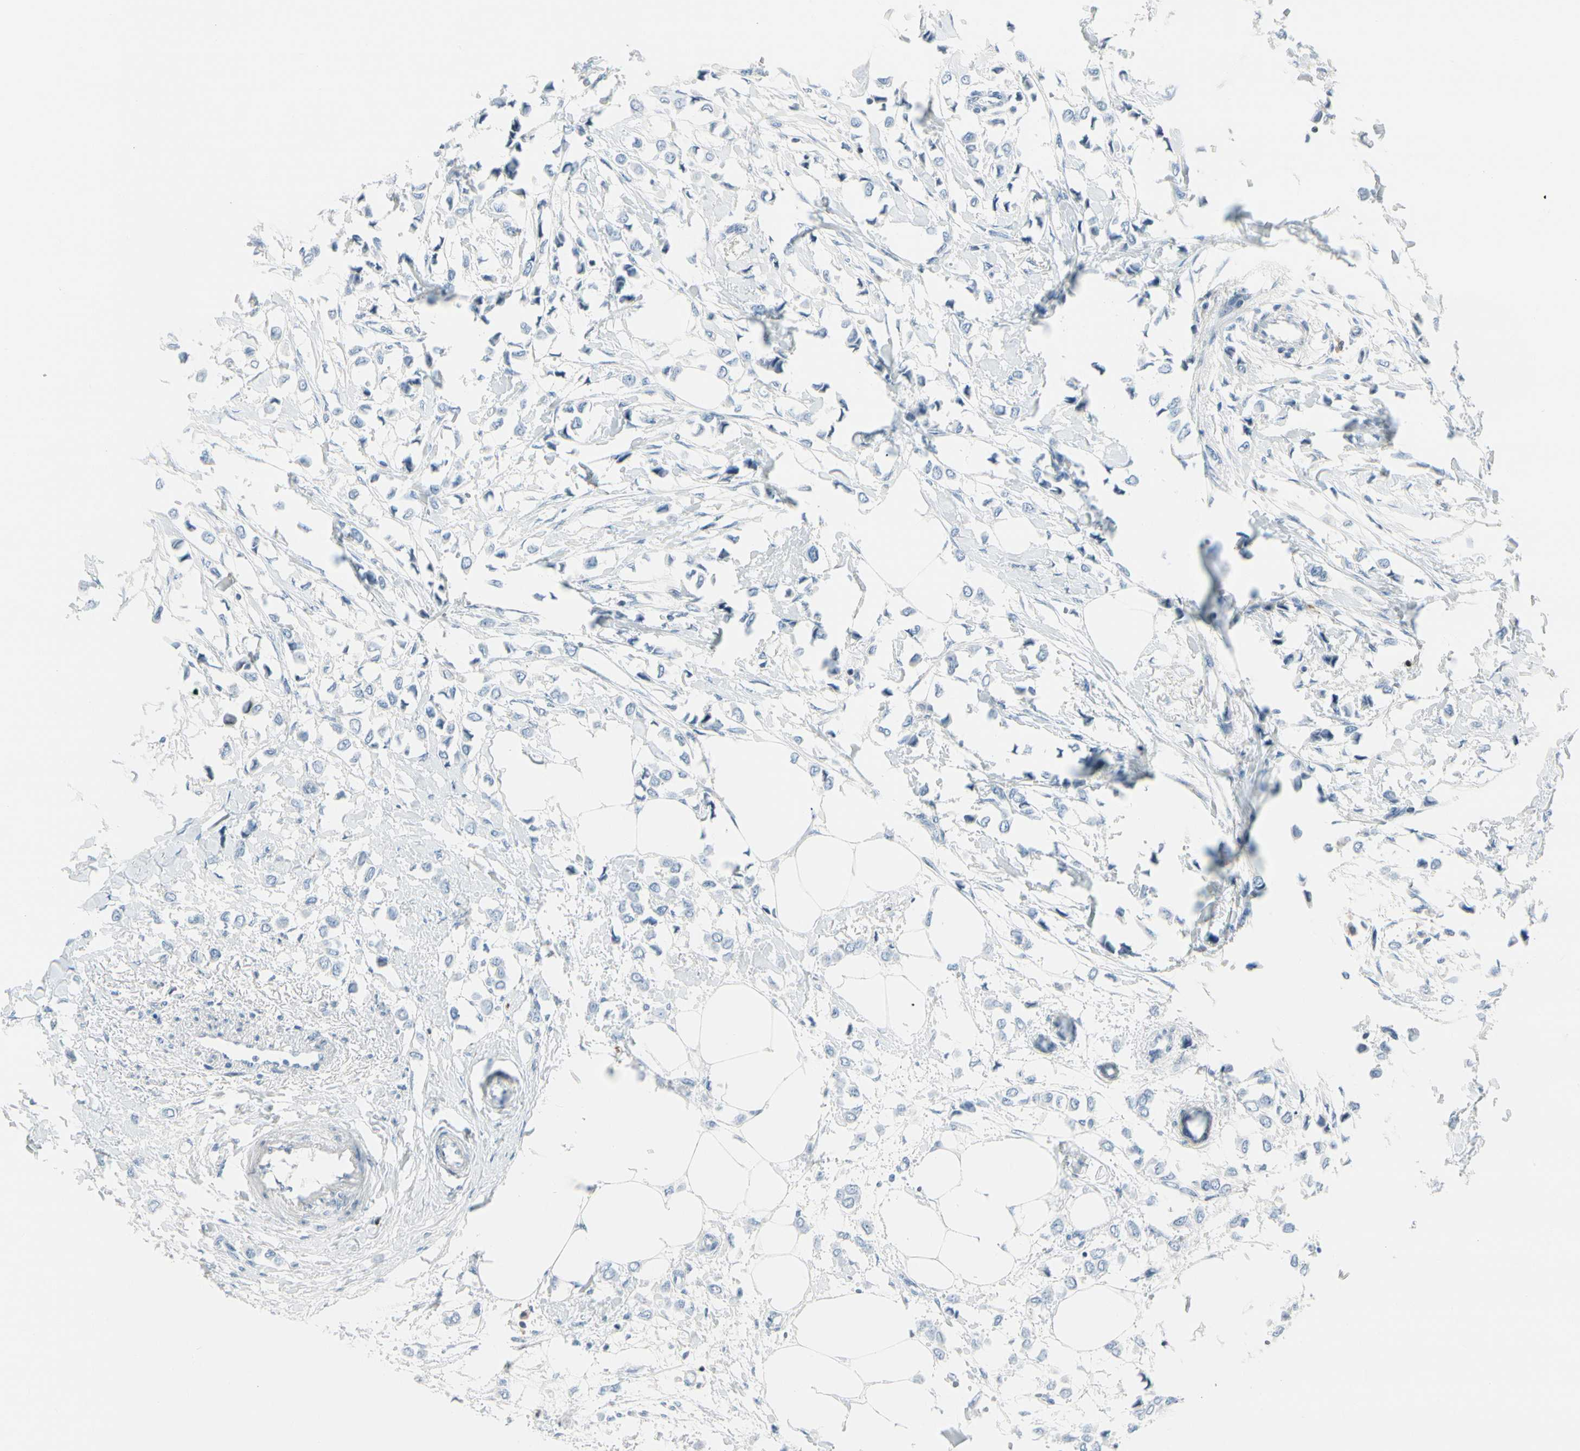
{"staining": {"intensity": "negative", "quantity": "none", "location": "none"}, "tissue": "breast cancer", "cell_type": "Tumor cells", "image_type": "cancer", "snomed": [{"axis": "morphology", "description": "Lobular carcinoma"}, {"axis": "topography", "description": "Breast"}], "caption": "This image is of breast cancer (lobular carcinoma) stained with IHC to label a protein in brown with the nuclei are counter-stained blue. There is no positivity in tumor cells.", "gene": "TRAF1", "patient": {"sex": "female", "age": 51}}